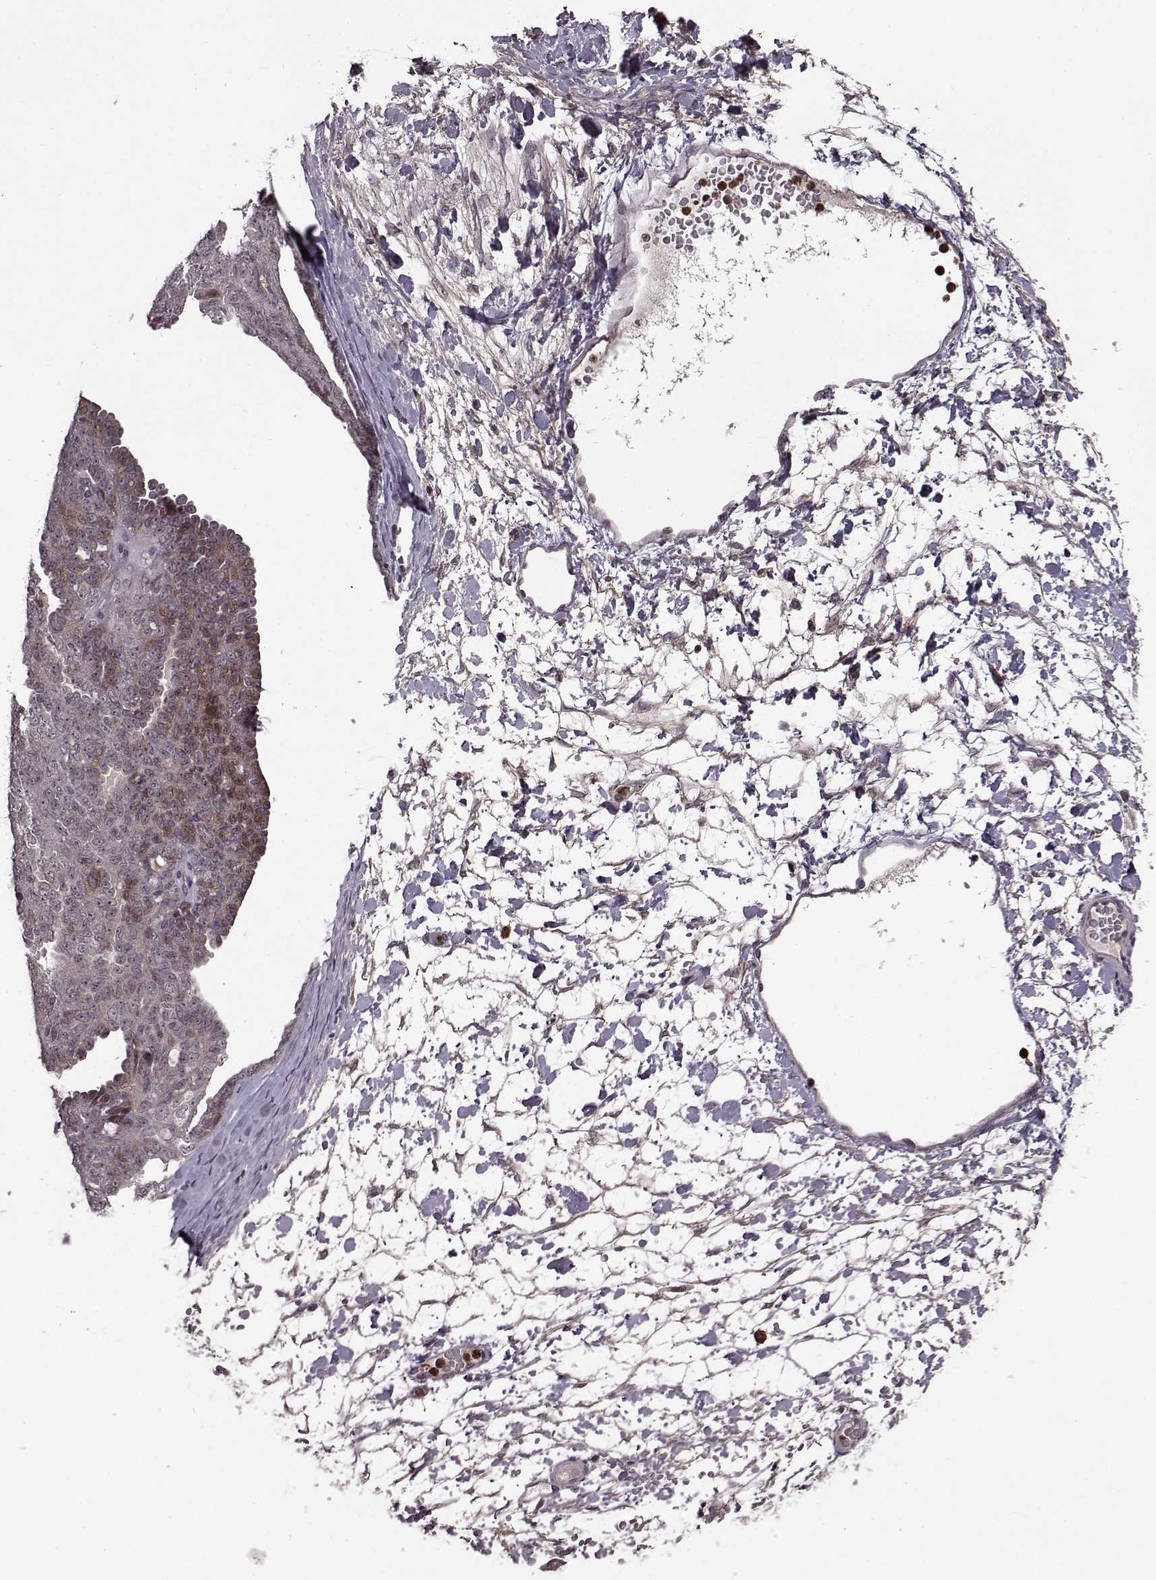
{"staining": {"intensity": "moderate", "quantity": "<25%", "location": "cytoplasmic/membranous"}, "tissue": "ovarian cancer", "cell_type": "Tumor cells", "image_type": "cancer", "snomed": [{"axis": "morphology", "description": "Cystadenocarcinoma, serous, NOS"}, {"axis": "topography", "description": "Ovary"}], "caption": "This is a micrograph of IHC staining of ovarian cancer, which shows moderate positivity in the cytoplasmic/membranous of tumor cells.", "gene": "TRMU", "patient": {"sex": "female", "age": 71}}